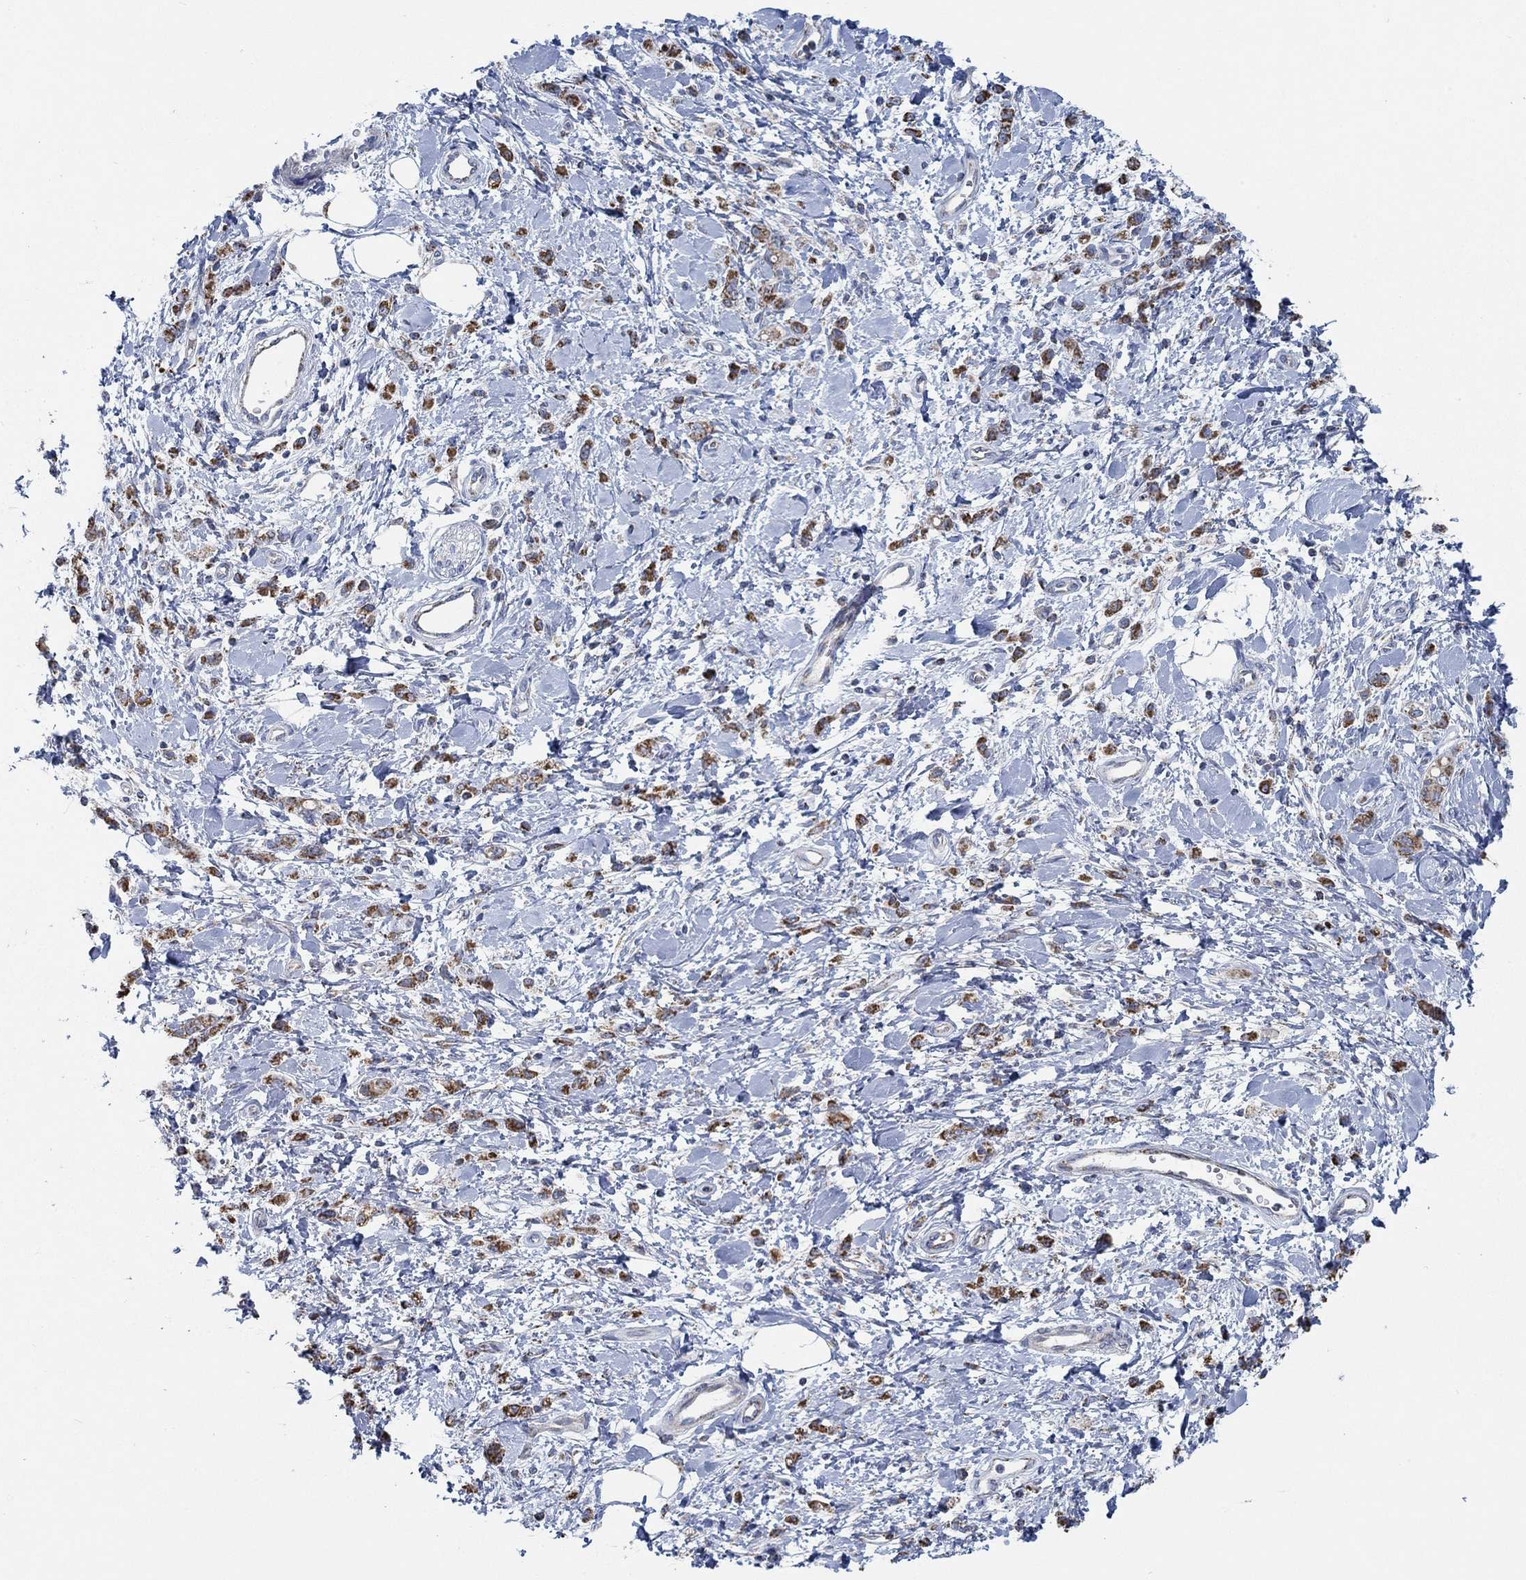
{"staining": {"intensity": "strong", "quantity": "25%-75%", "location": "cytoplasmic/membranous"}, "tissue": "stomach cancer", "cell_type": "Tumor cells", "image_type": "cancer", "snomed": [{"axis": "morphology", "description": "Adenocarcinoma, NOS"}, {"axis": "topography", "description": "Stomach"}], "caption": "A histopathology image showing strong cytoplasmic/membranous staining in approximately 25%-75% of tumor cells in stomach adenocarcinoma, as visualized by brown immunohistochemical staining.", "gene": "GLOD5", "patient": {"sex": "male", "age": 77}}